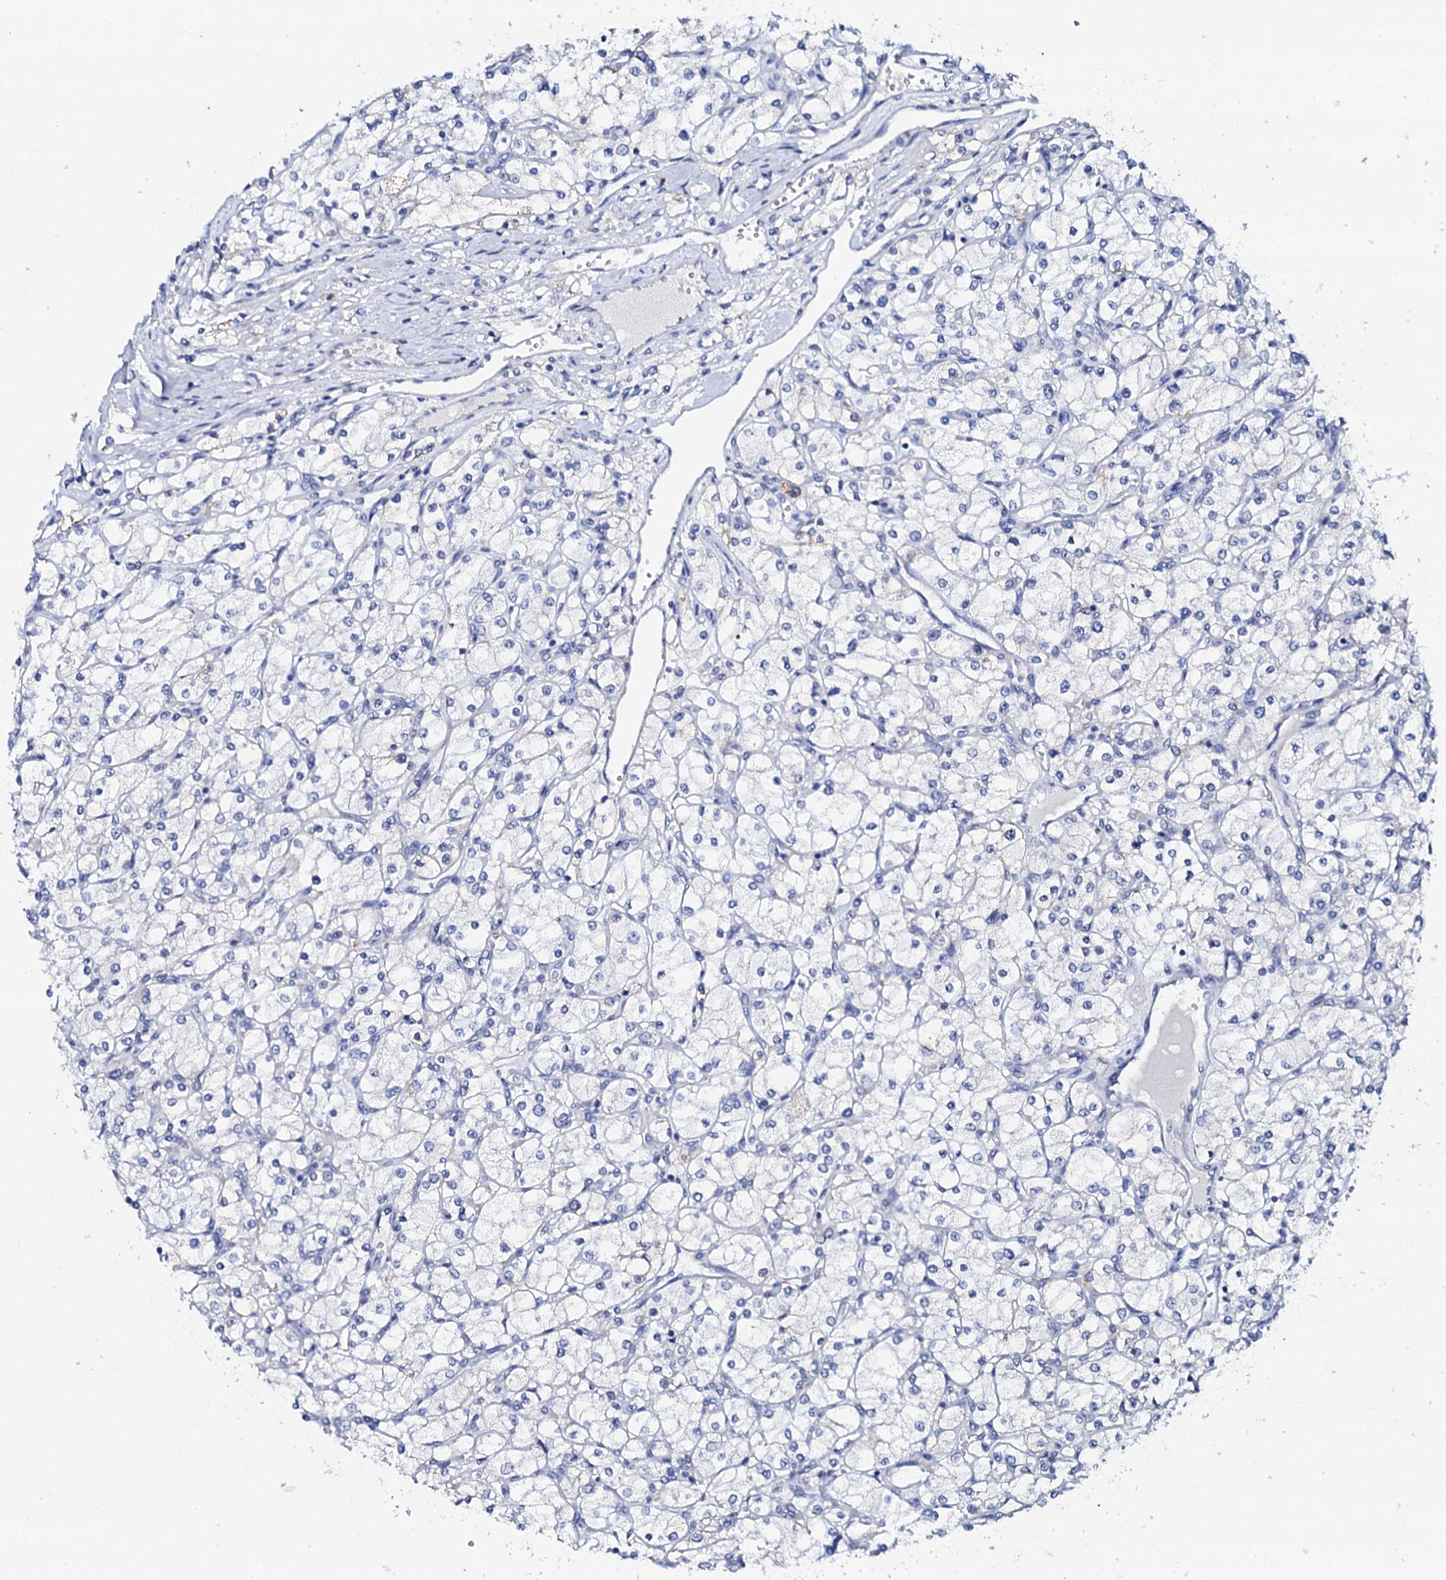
{"staining": {"intensity": "negative", "quantity": "none", "location": "none"}, "tissue": "renal cancer", "cell_type": "Tumor cells", "image_type": "cancer", "snomed": [{"axis": "morphology", "description": "Adenocarcinoma, NOS"}, {"axis": "topography", "description": "Kidney"}], "caption": "A high-resolution photomicrograph shows immunohistochemistry staining of renal adenocarcinoma, which shows no significant staining in tumor cells.", "gene": "FBXL16", "patient": {"sex": "male", "age": 80}}